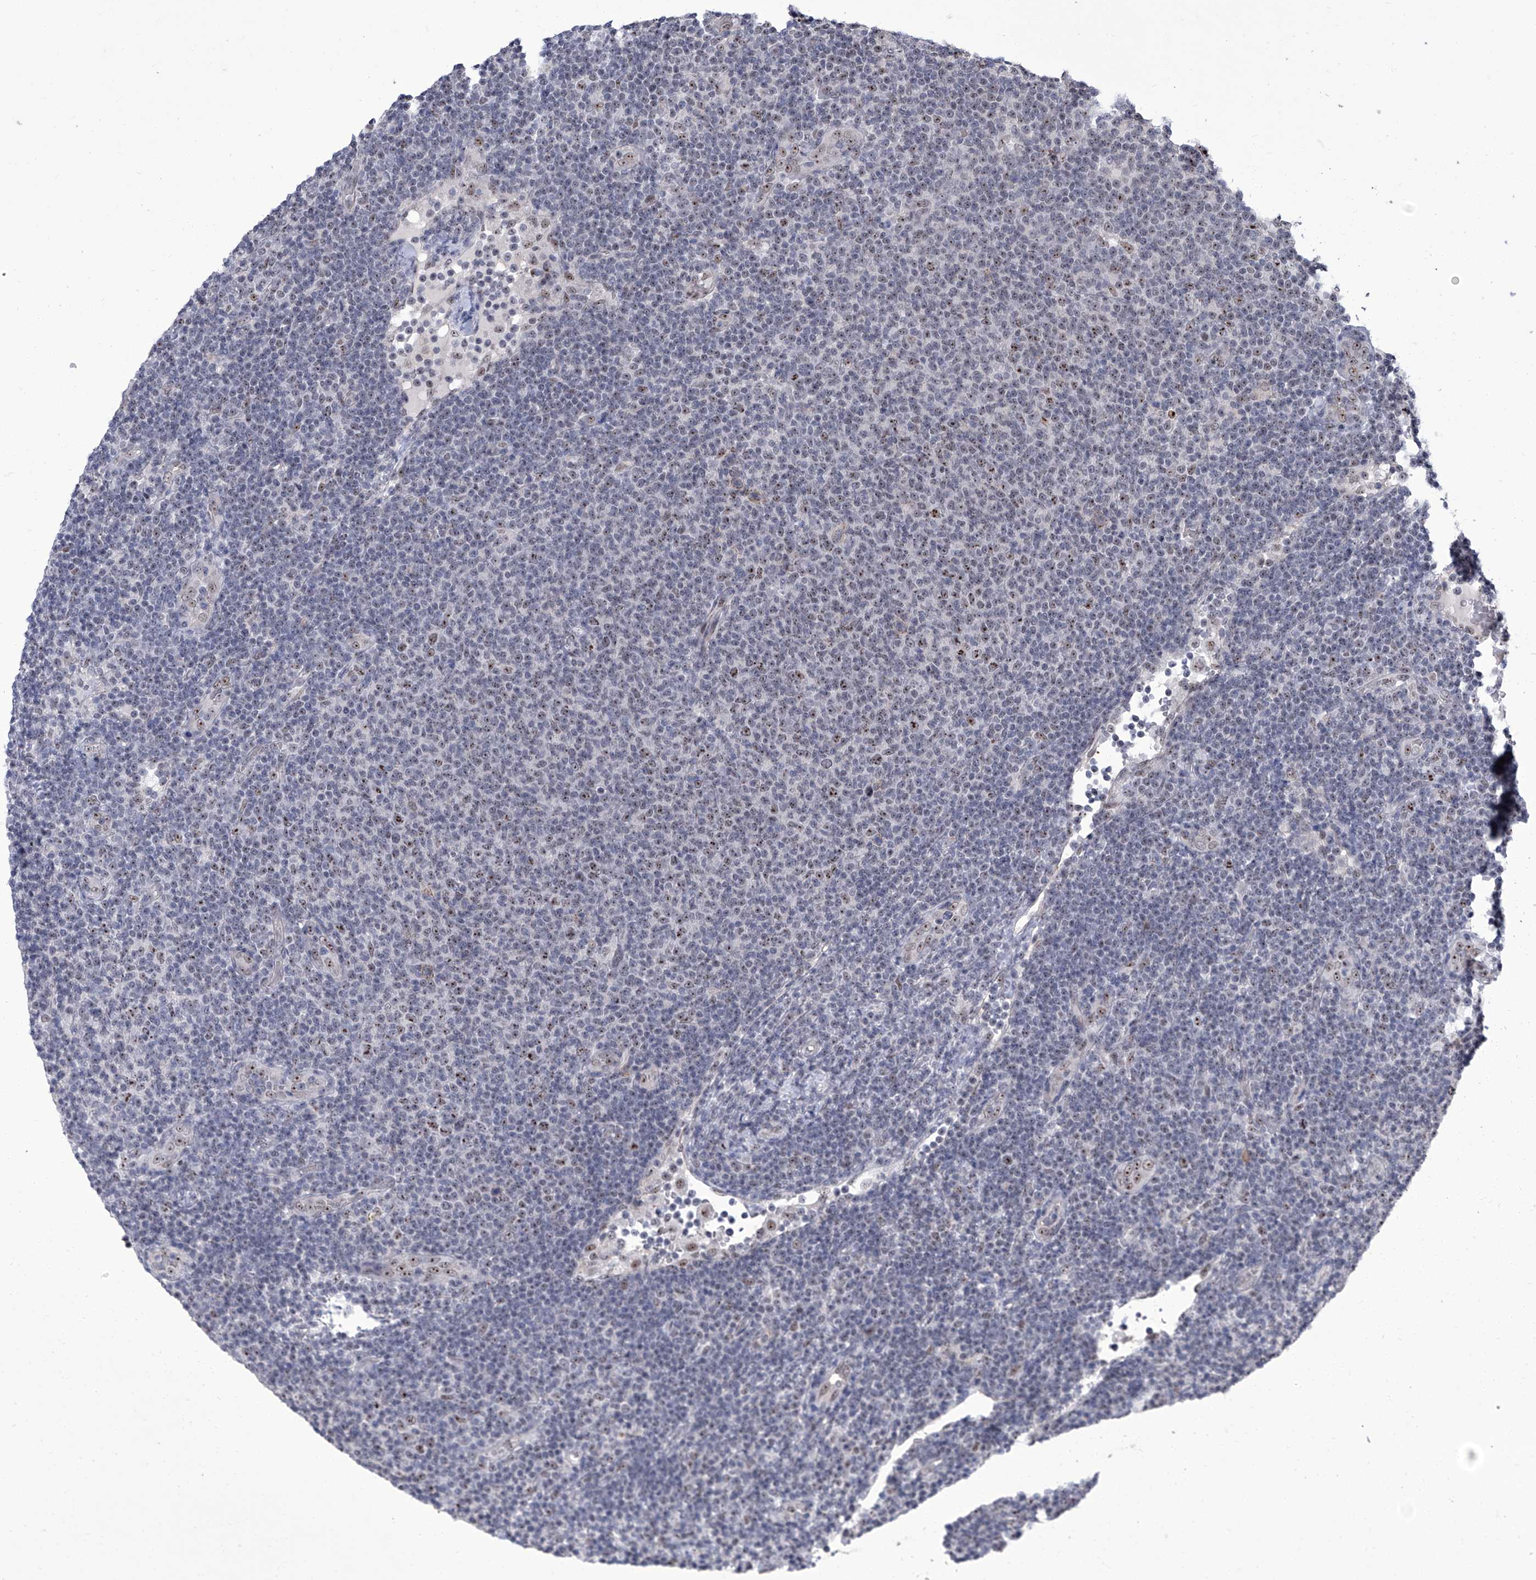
{"staining": {"intensity": "moderate", "quantity": "<25%", "location": "nuclear"}, "tissue": "lymphoma", "cell_type": "Tumor cells", "image_type": "cancer", "snomed": [{"axis": "morphology", "description": "Malignant lymphoma, non-Hodgkin's type, Low grade"}, {"axis": "topography", "description": "Lymph node"}], "caption": "An image showing moderate nuclear expression in approximately <25% of tumor cells in lymphoma, as visualized by brown immunohistochemical staining.", "gene": "CMTR1", "patient": {"sex": "male", "age": 66}}